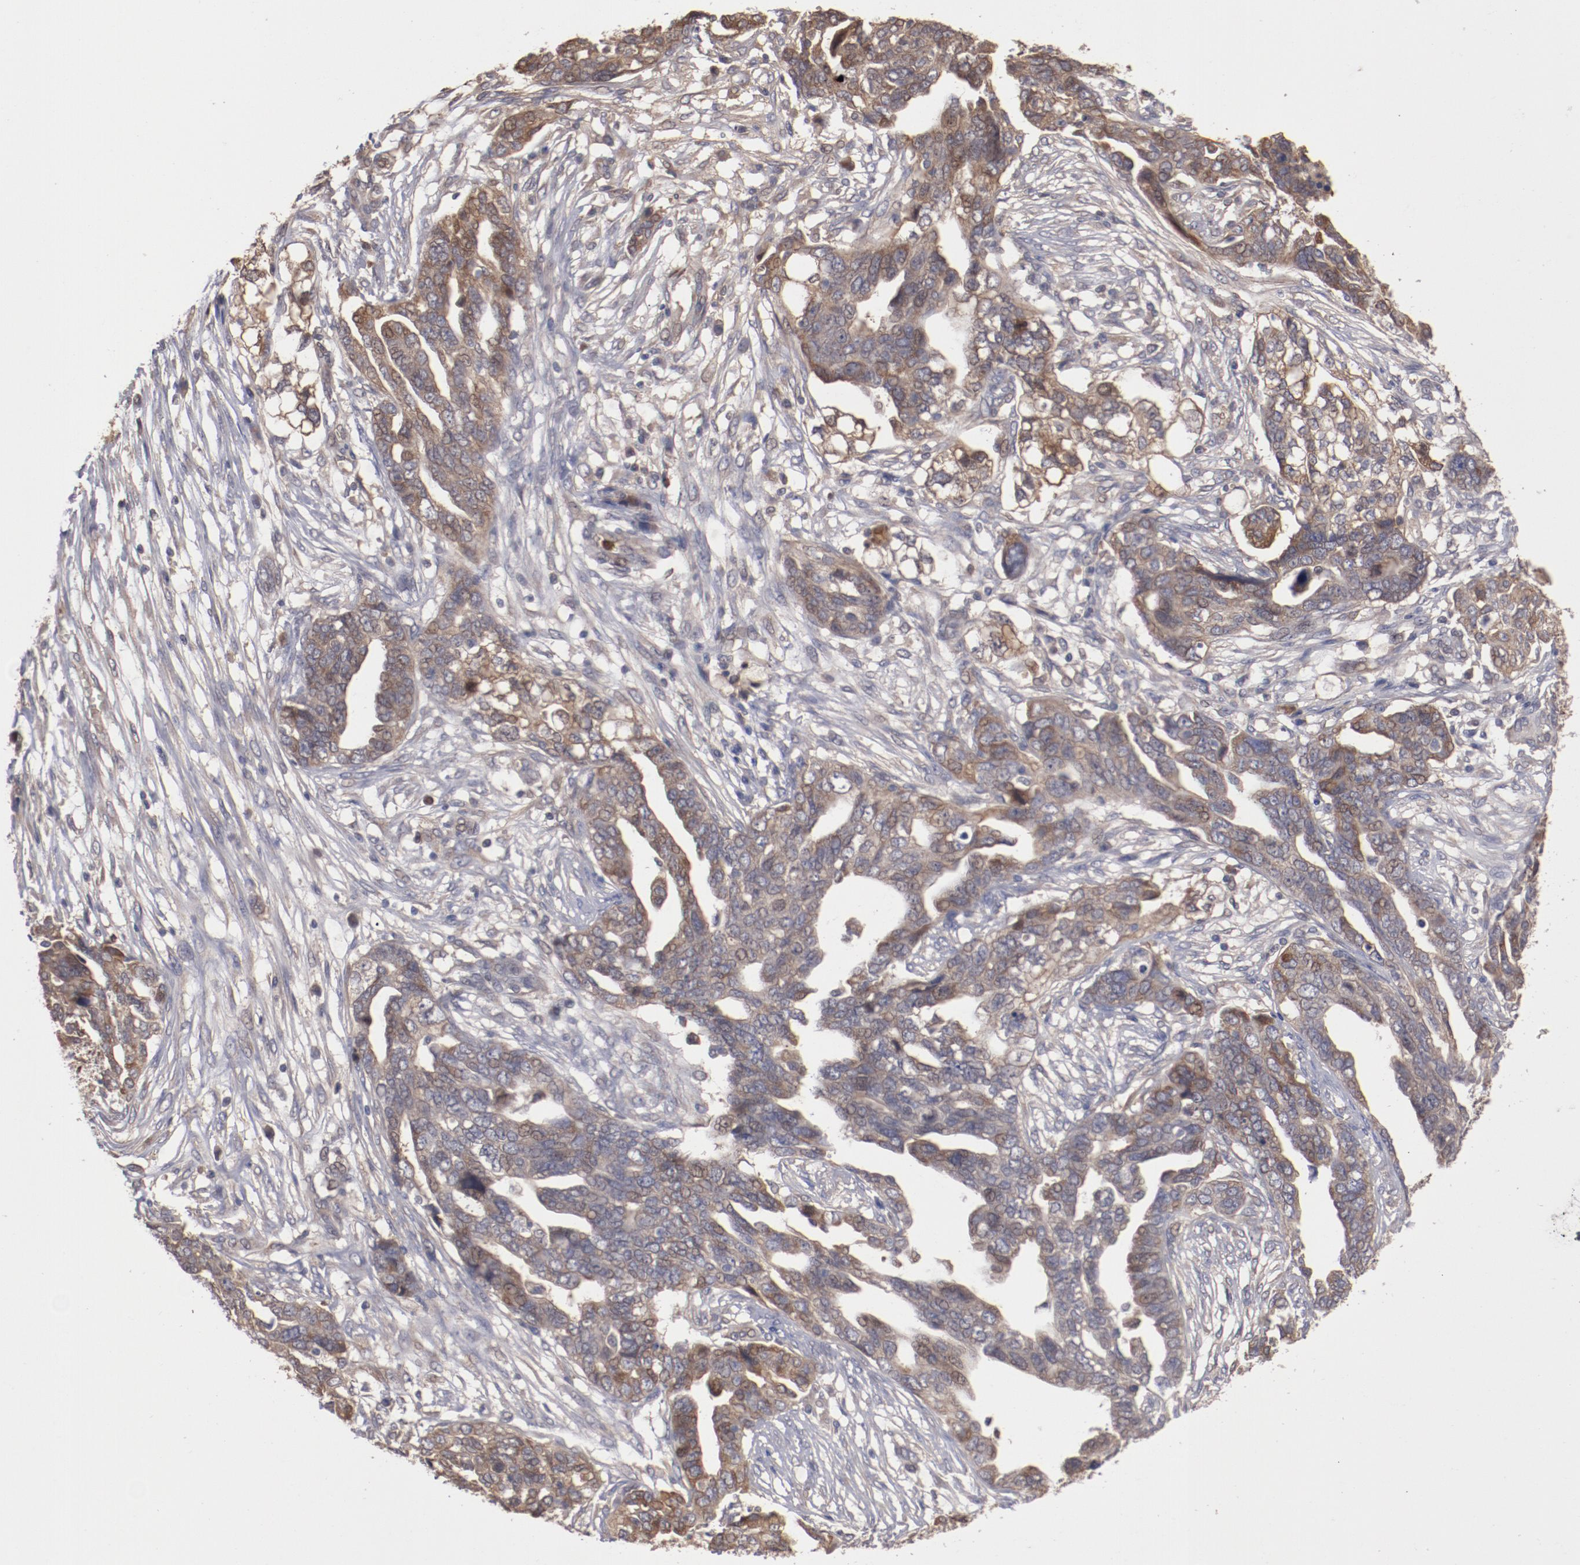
{"staining": {"intensity": "moderate", "quantity": ">75%", "location": "cytoplasmic/membranous"}, "tissue": "ovarian cancer", "cell_type": "Tumor cells", "image_type": "cancer", "snomed": [{"axis": "morphology", "description": "Normal tissue, NOS"}, {"axis": "morphology", "description": "Cystadenocarcinoma, serous, NOS"}, {"axis": "topography", "description": "Fallopian tube"}, {"axis": "topography", "description": "Ovary"}], "caption": "Protein expression analysis of ovarian serous cystadenocarcinoma reveals moderate cytoplasmic/membranous positivity in about >75% of tumor cells.", "gene": "SERPINA7", "patient": {"sex": "female", "age": 56}}